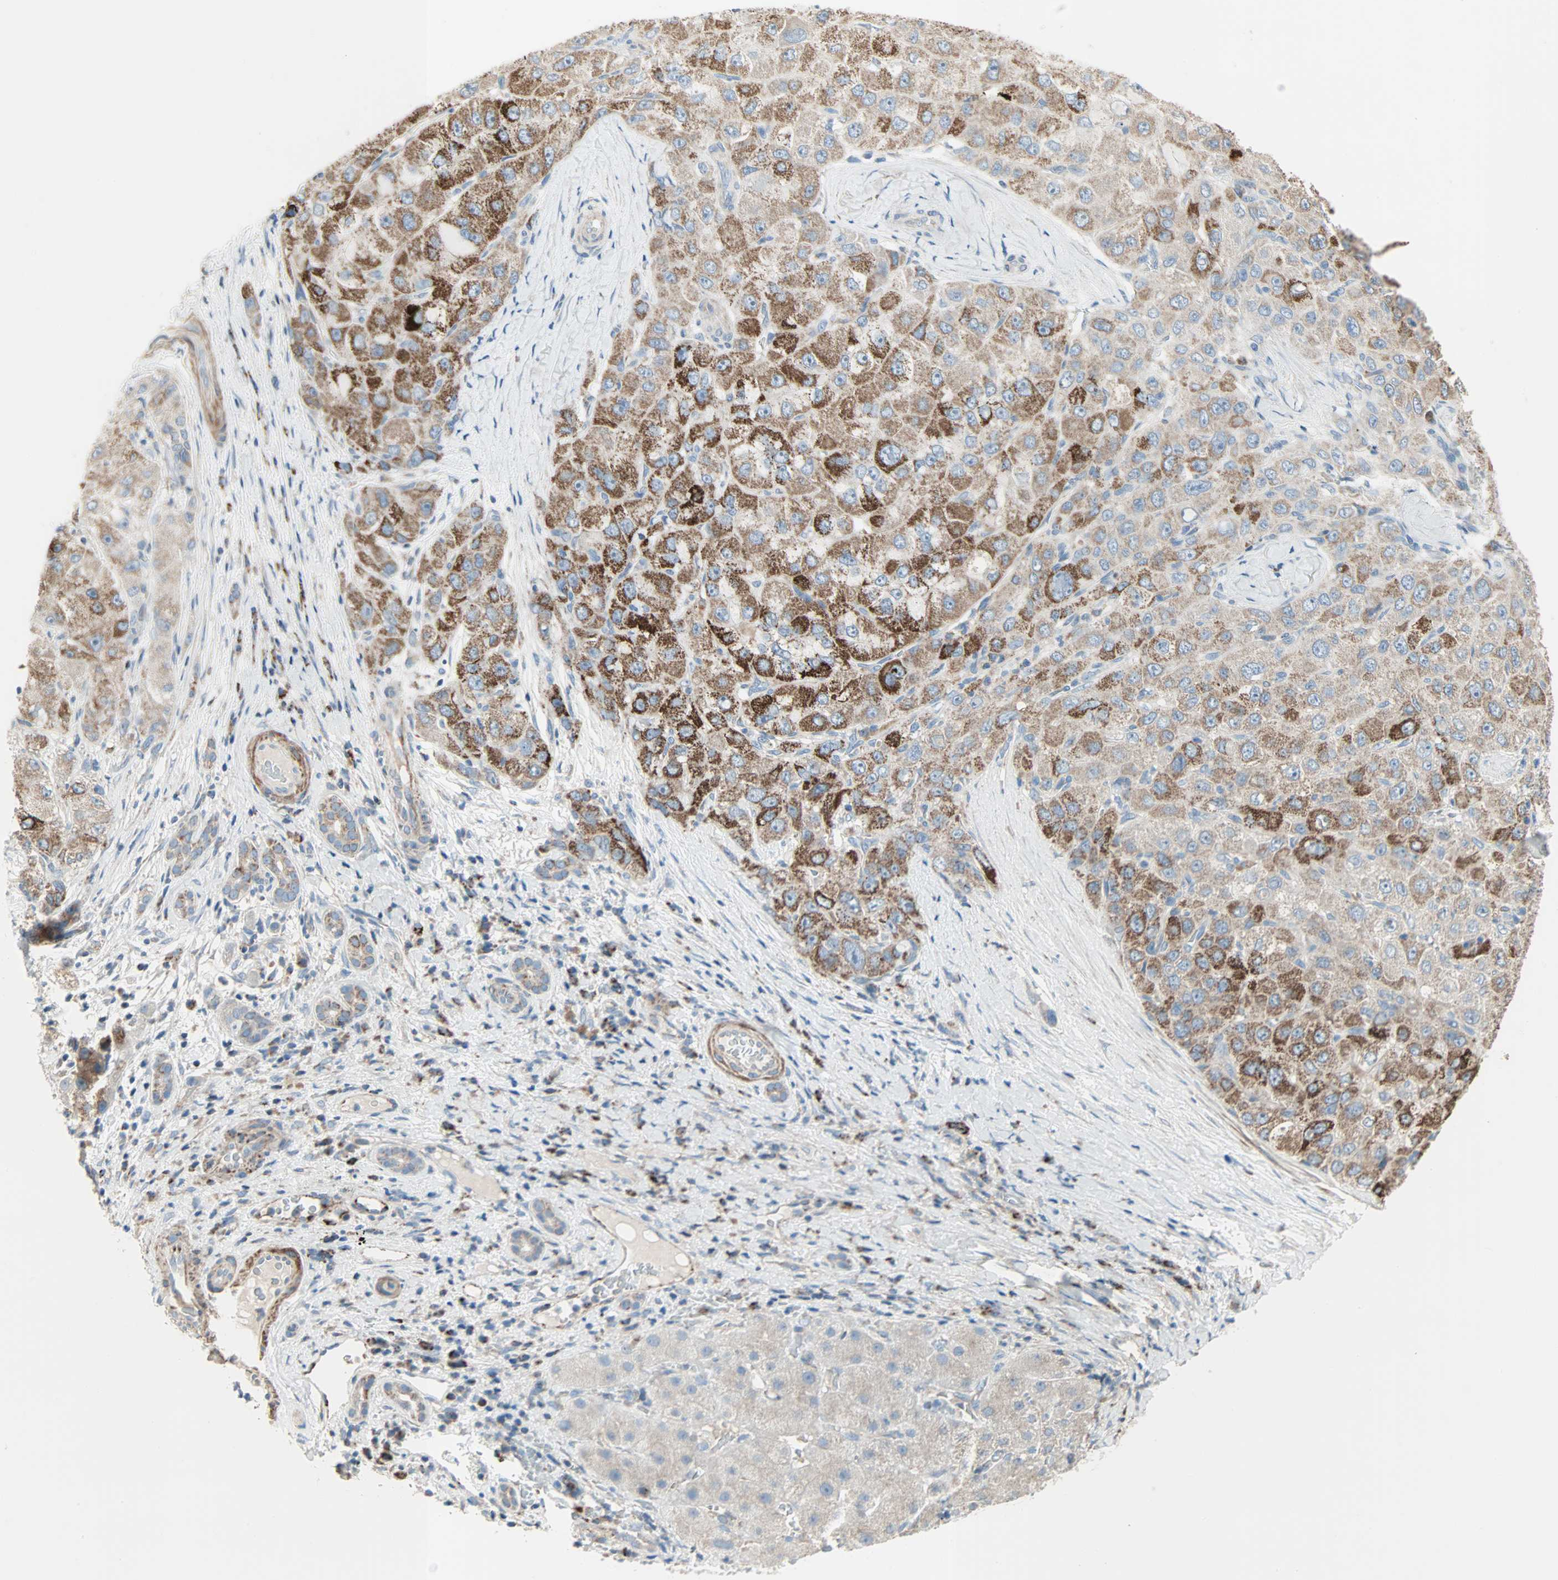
{"staining": {"intensity": "strong", "quantity": "<25%", "location": "cytoplasmic/membranous"}, "tissue": "liver cancer", "cell_type": "Tumor cells", "image_type": "cancer", "snomed": [{"axis": "morphology", "description": "Carcinoma, Hepatocellular, NOS"}, {"axis": "topography", "description": "Liver"}], "caption": "Human liver hepatocellular carcinoma stained with a protein marker reveals strong staining in tumor cells.", "gene": "ACVRL1", "patient": {"sex": "male", "age": 80}}